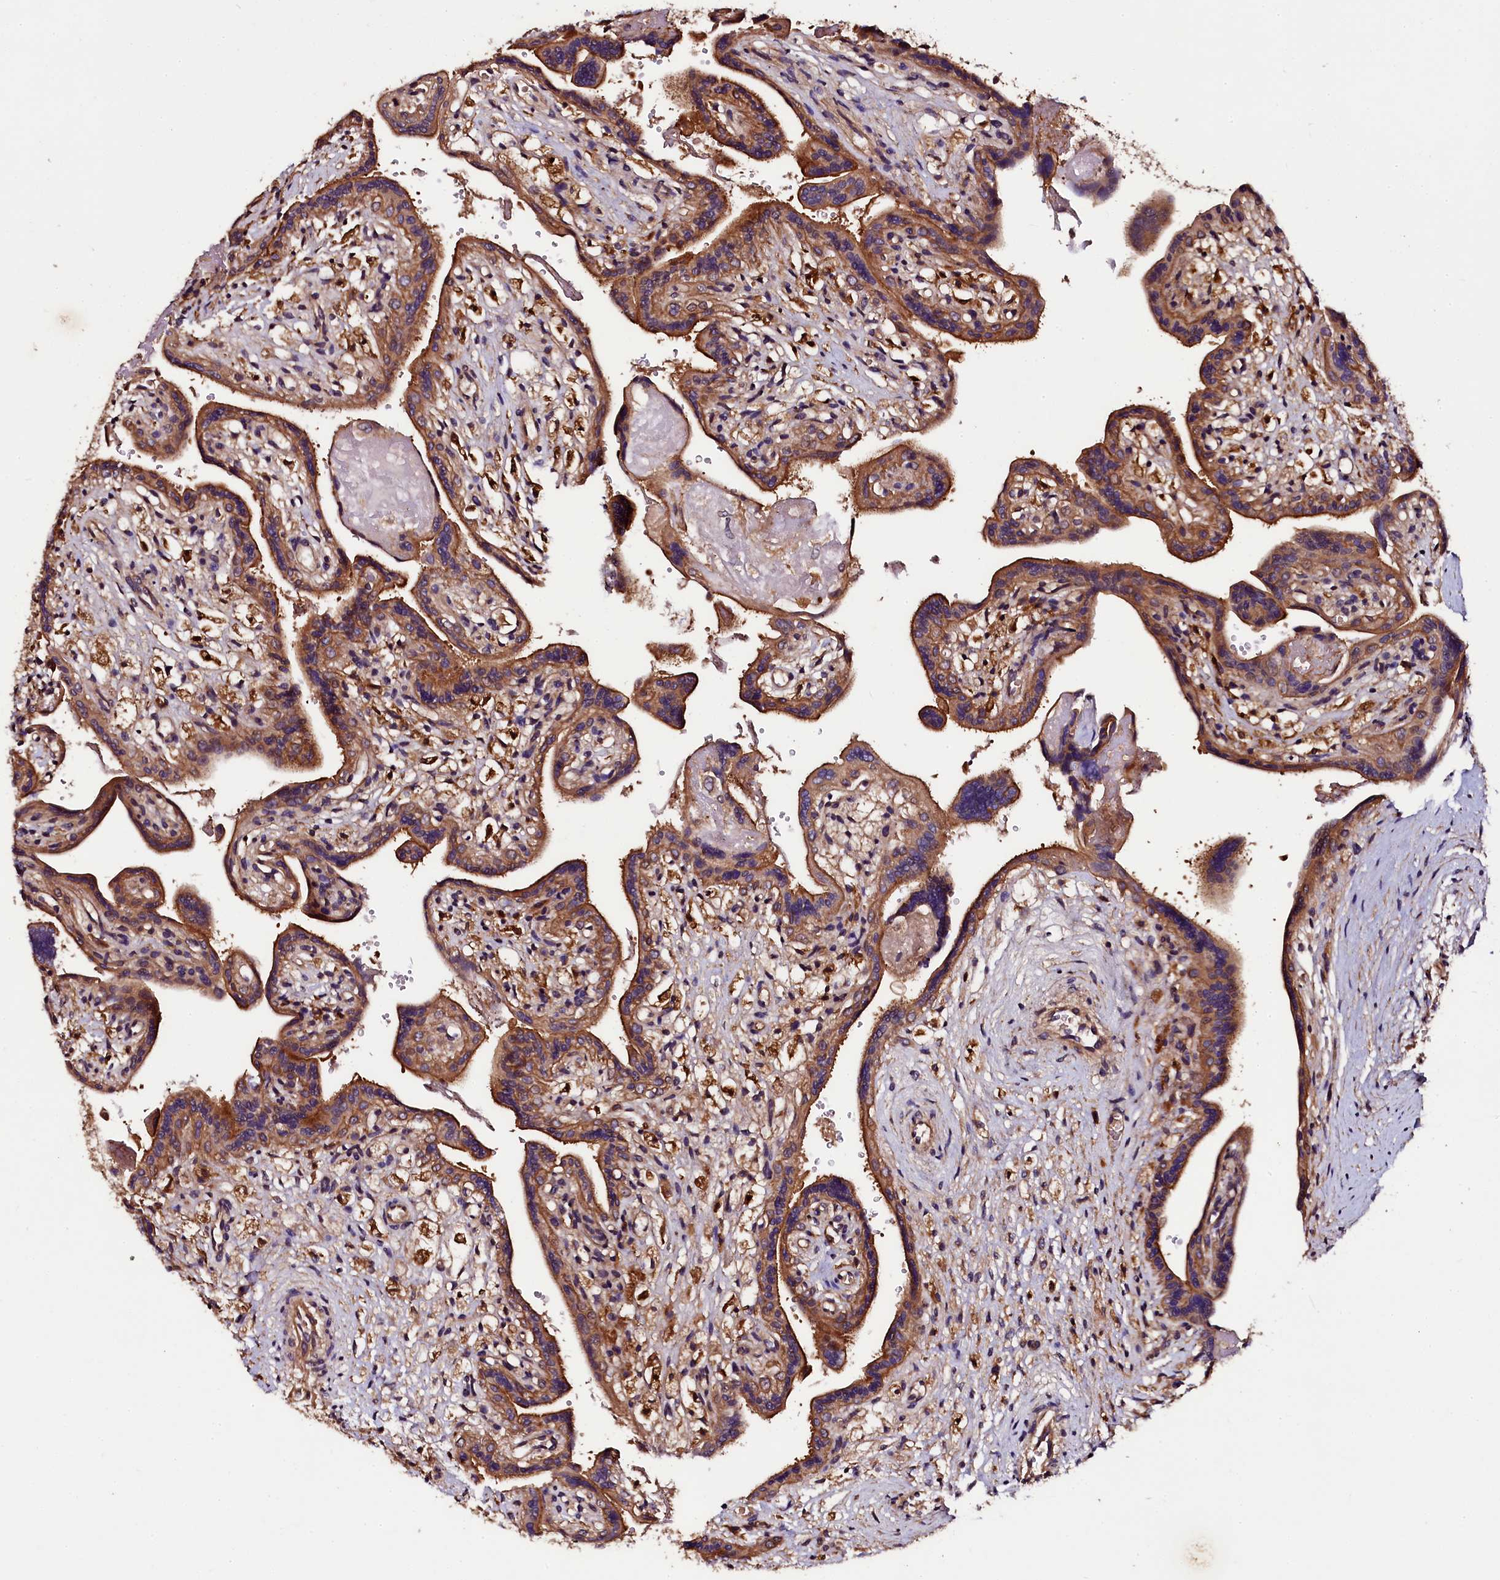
{"staining": {"intensity": "strong", "quantity": ">75%", "location": "cytoplasmic/membranous"}, "tissue": "placenta", "cell_type": "Trophoblastic cells", "image_type": "normal", "snomed": [{"axis": "morphology", "description": "Normal tissue, NOS"}, {"axis": "topography", "description": "Placenta"}], "caption": "Immunohistochemical staining of normal human placenta reveals strong cytoplasmic/membranous protein staining in approximately >75% of trophoblastic cells. The staining was performed using DAB (3,3'-diaminobenzidine), with brown indicating positive protein expression. Nuclei are stained blue with hematoxylin.", "gene": "APPL2", "patient": {"sex": "female", "age": 37}}